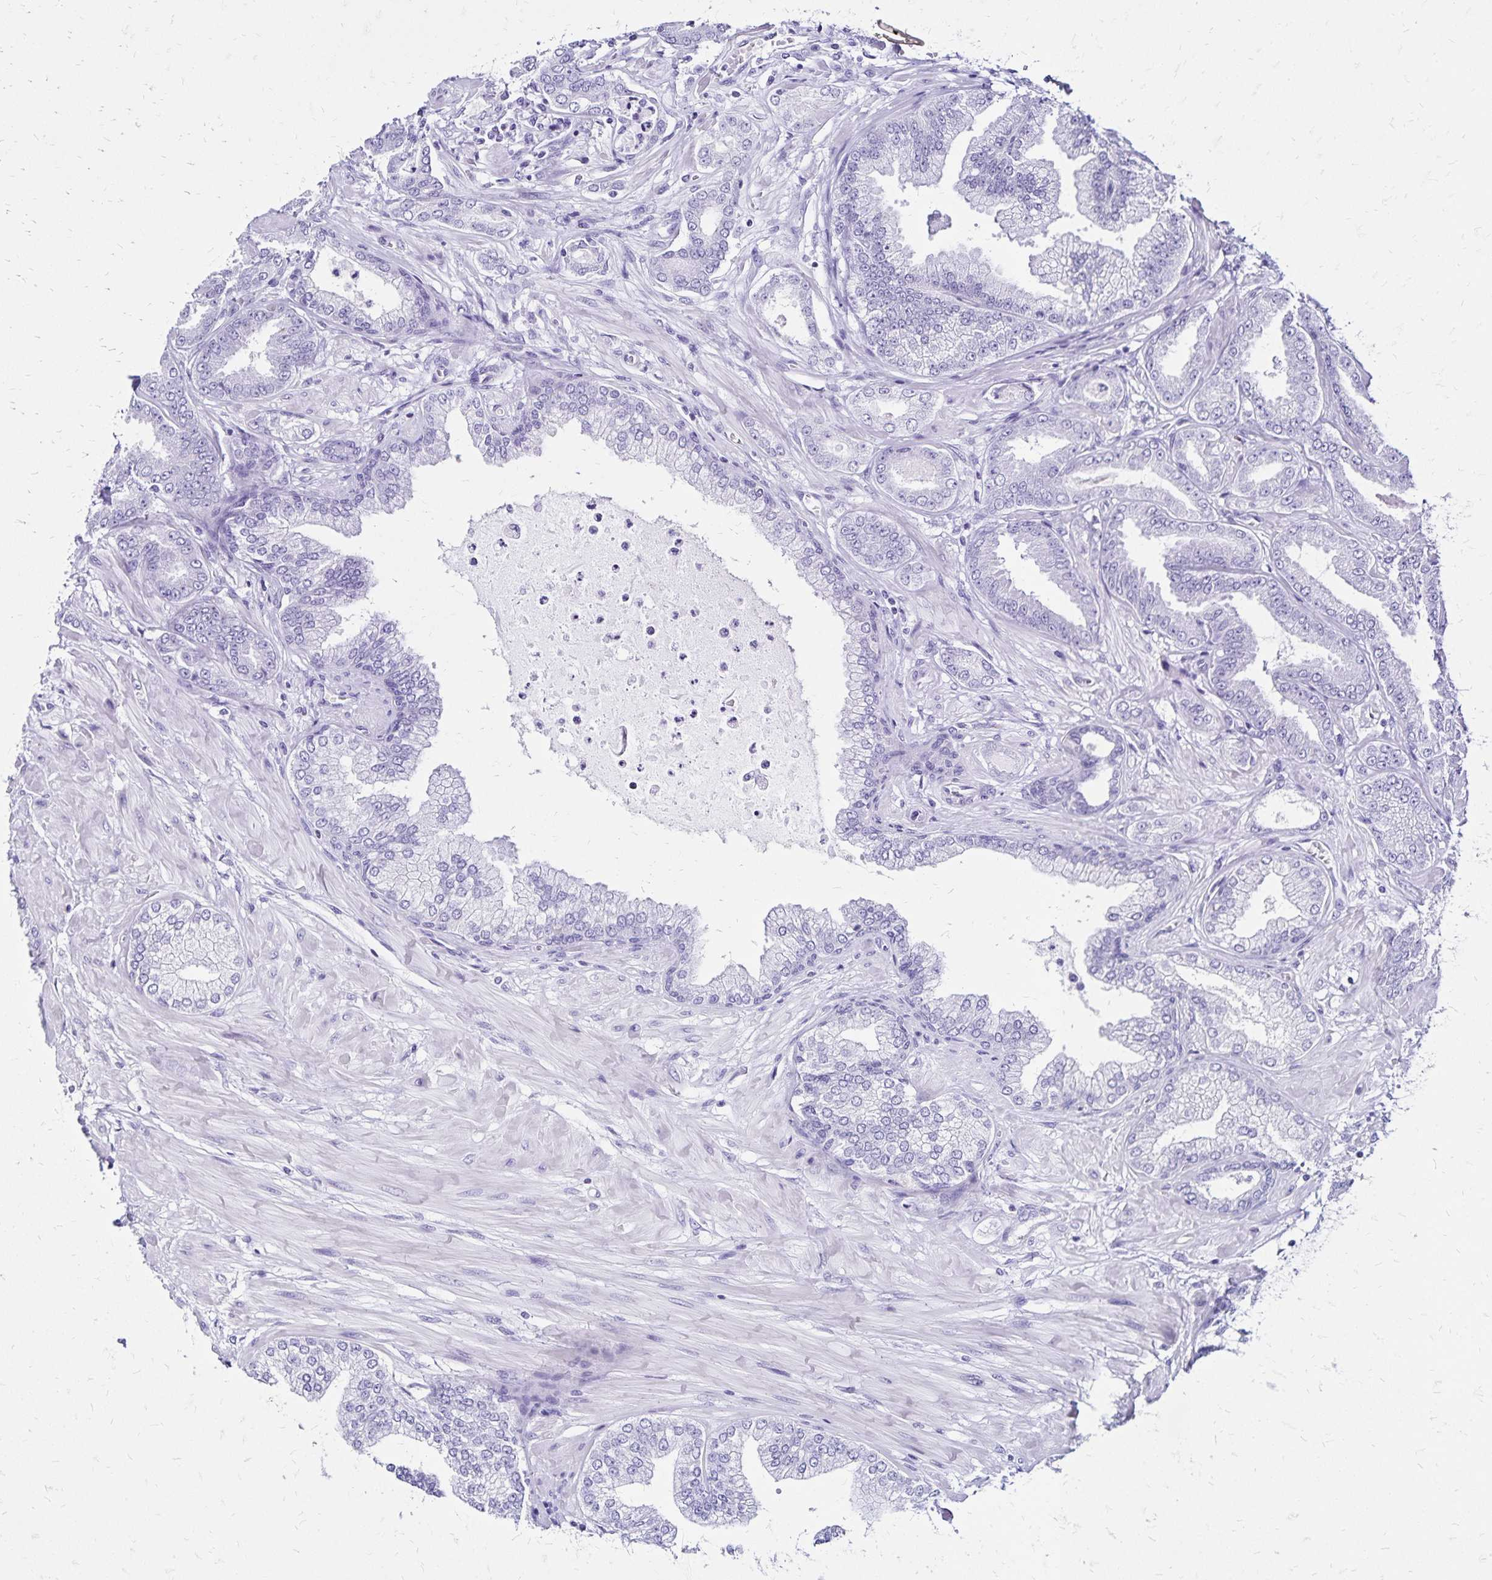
{"staining": {"intensity": "negative", "quantity": "none", "location": "none"}, "tissue": "prostate cancer", "cell_type": "Tumor cells", "image_type": "cancer", "snomed": [{"axis": "morphology", "description": "Adenocarcinoma, Low grade"}, {"axis": "topography", "description": "Prostate"}], "caption": "The micrograph reveals no staining of tumor cells in adenocarcinoma (low-grade) (prostate). (DAB (3,3'-diaminobenzidine) immunohistochemistry with hematoxylin counter stain).", "gene": "LIN28B", "patient": {"sex": "male", "age": 55}}